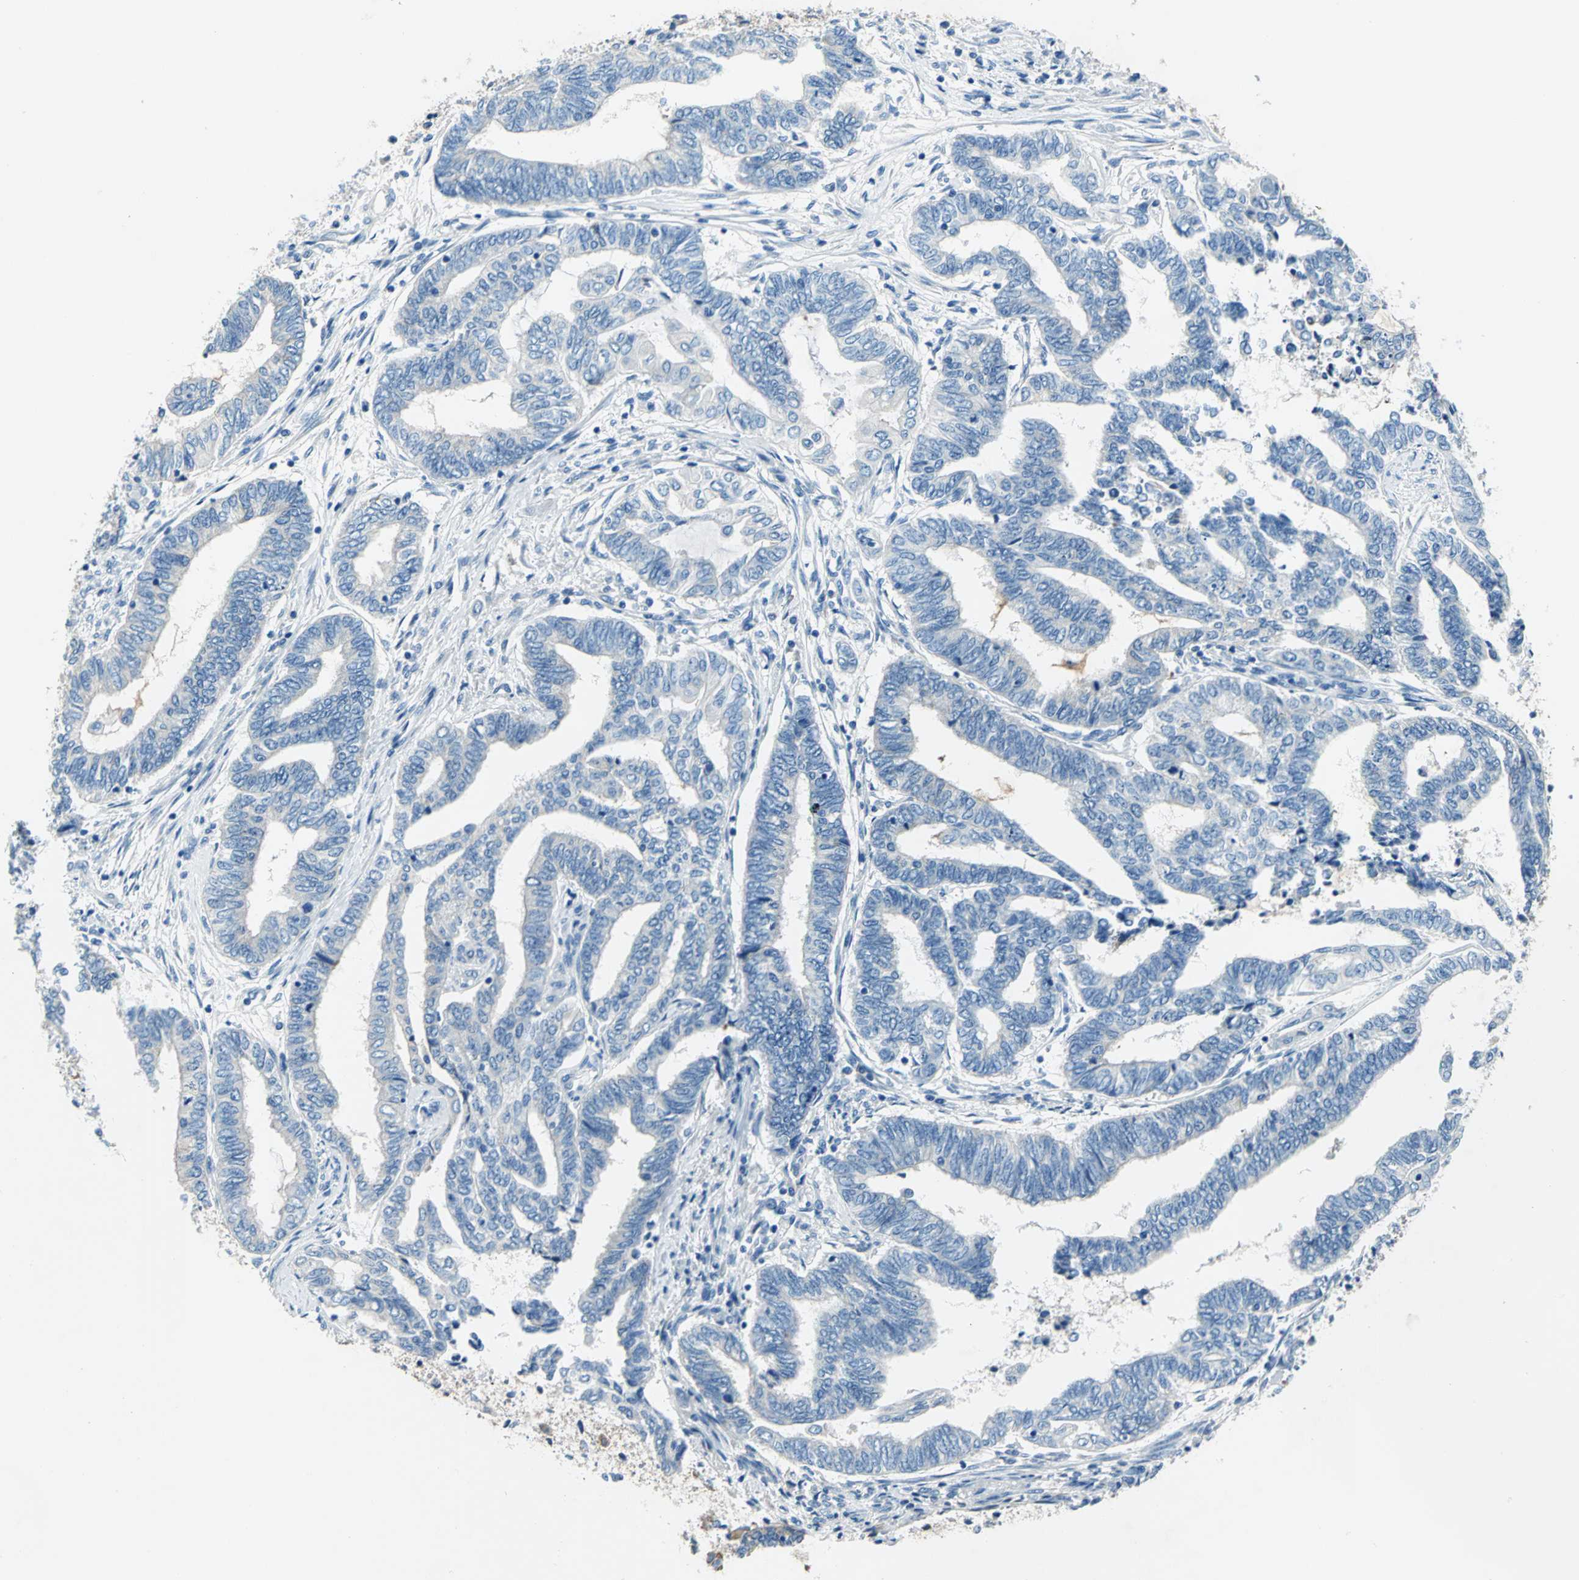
{"staining": {"intensity": "negative", "quantity": "none", "location": "none"}, "tissue": "endometrial cancer", "cell_type": "Tumor cells", "image_type": "cancer", "snomed": [{"axis": "morphology", "description": "Adenocarcinoma, NOS"}, {"axis": "topography", "description": "Uterus"}, {"axis": "topography", "description": "Endometrium"}], "caption": "Protein analysis of endometrial cancer reveals no significant positivity in tumor cells.", "gene": "TRIM25", "patient": {"sex": "female", "age": 70}}